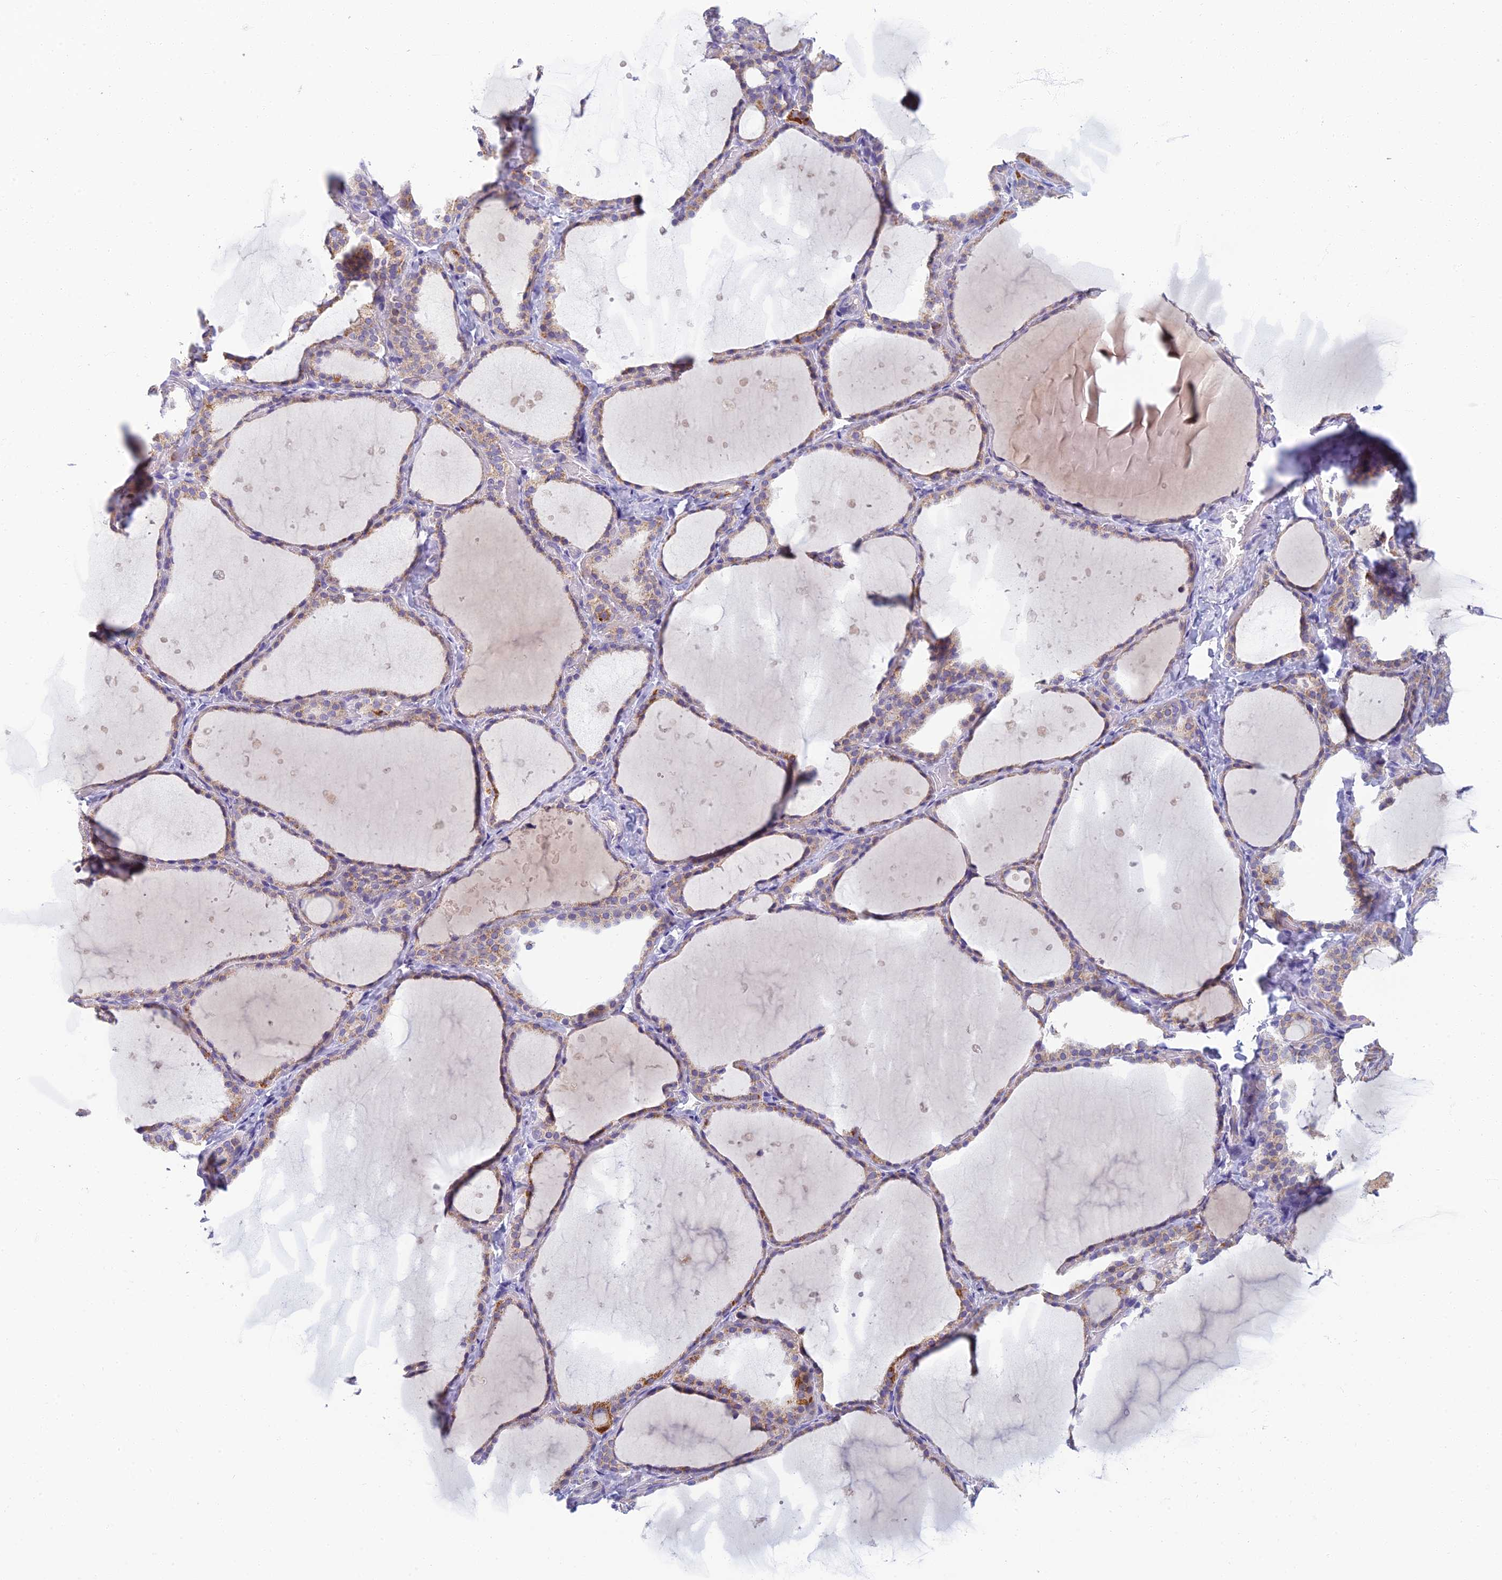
{"staining": {"intensity": "weak", "quantity": "25%-75%", "location": "cytoplasmic/membranous"}, "tissue": "thyroid gland", "cell_type": "Glandular cells", "image_type": "normal", "snomed": [{"axis": "morphology", "description": "Normal tissue, NOS"}, {"axis": "topography", "description": "Thyroid gland"}], "caption": "A histopathology image of human thyroid gland stained for a protein shows weak cytoplasmic/membranous brown staining in glandular cells. (brown staining indicates protein expression, while blue staining denotes nuclei).", "gene": "SLC25A41", "patient": {"sex": "female", "age": 44}}